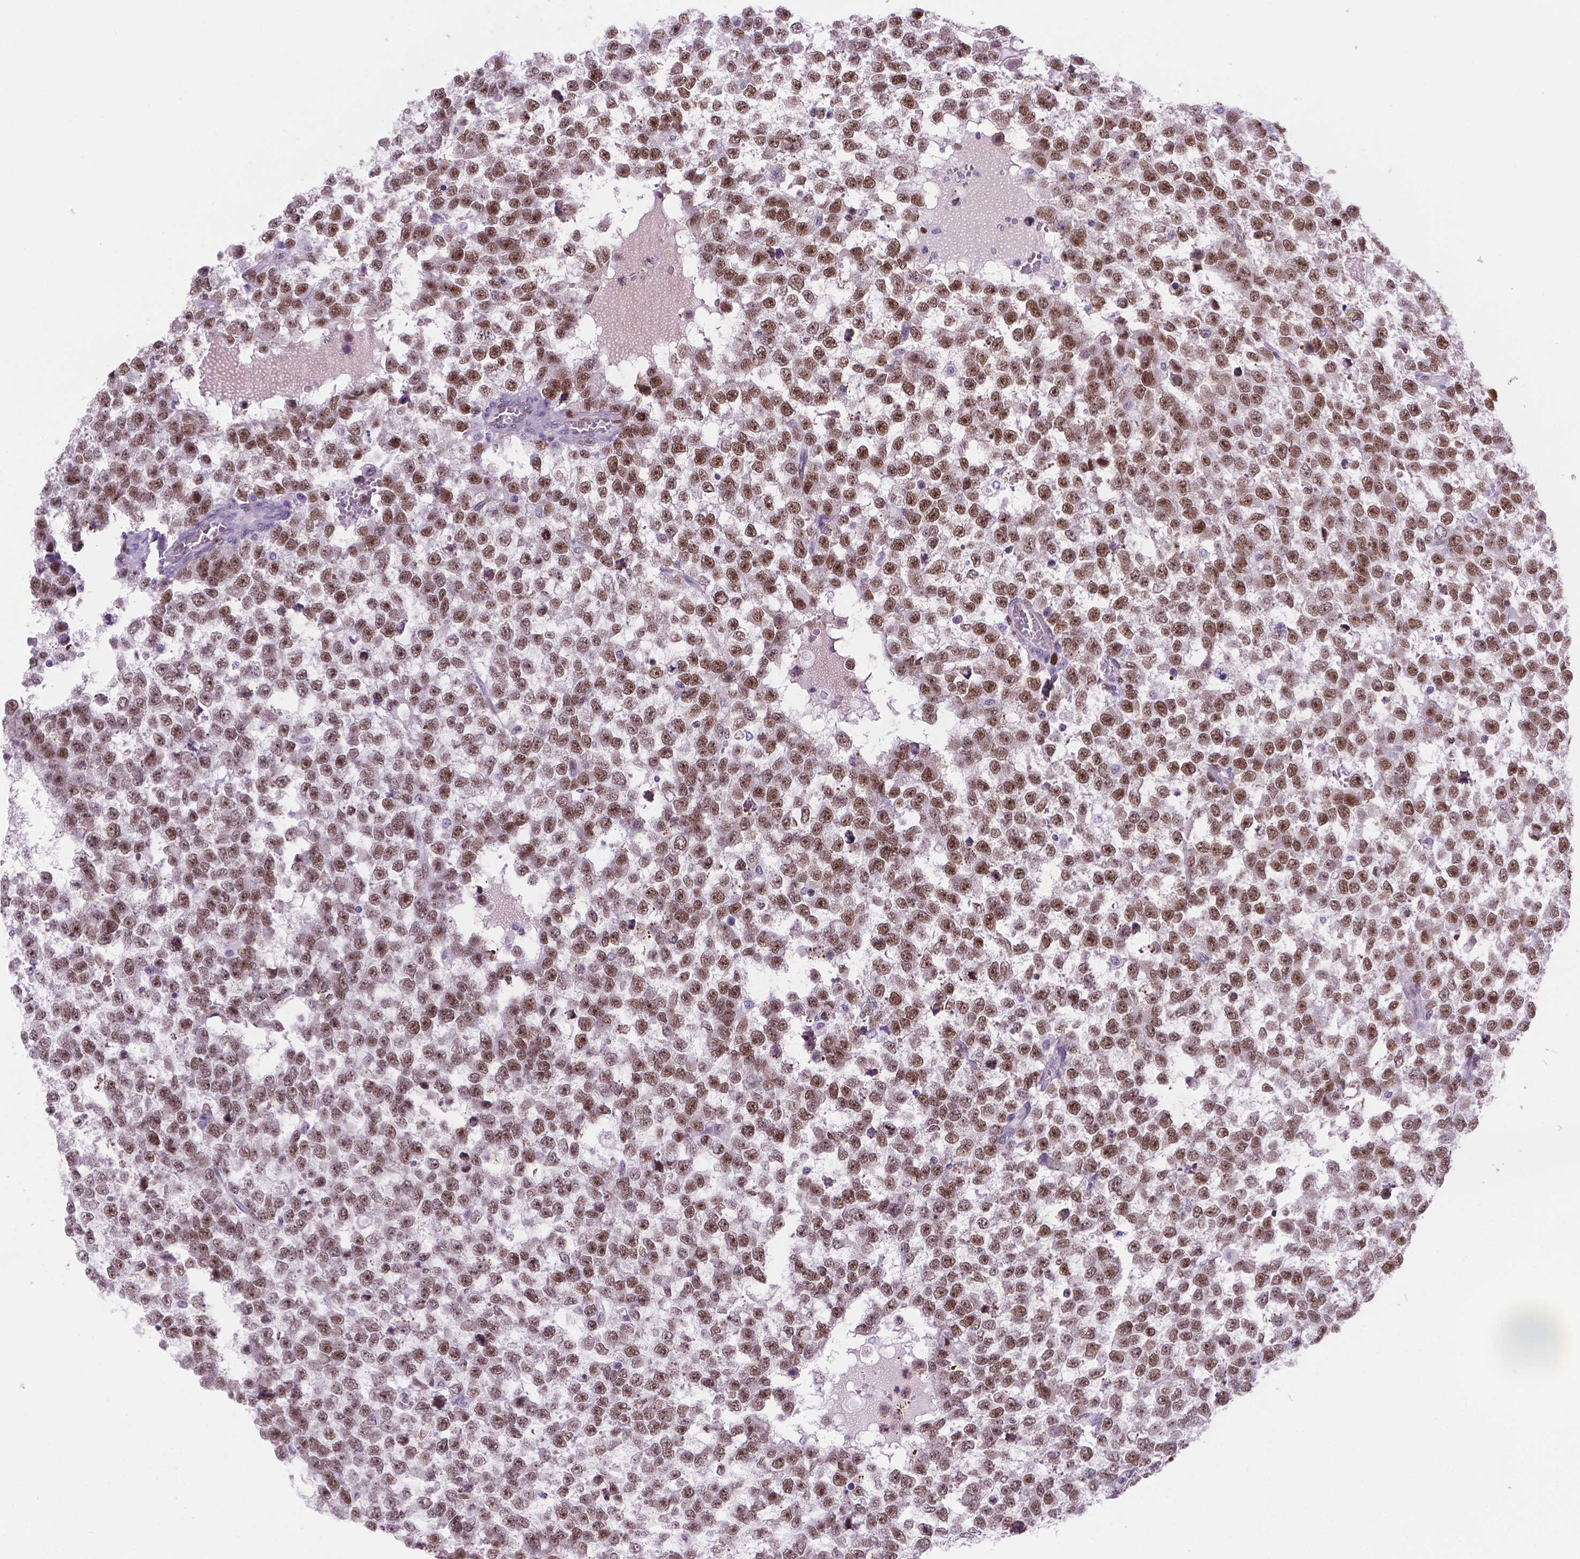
{"staining": {"intensity": "moderate", "quantity": ">75%", "location": "nuclear"}, "tissue": "testis cancer", "cell_type": "Tumor cells", "image_type": "cancer", "snomed": [{"axis": "morphology", "description": "Normal tissue, NOS"}, {"axis": "morphology", "description": "Seminoma, NOS"}, {"axis": "topography", "description": "Testis"}, {"axis": "topography", "description": "Epididymis"}], "caption": "The histopathology image demonstrates immunohistochemical staining of testis cancer. There is moderate nuclear expression is appreciated in approximately >75% of tumor cells.", "gene": "NCAPH2", "patient": {"sex": "male", "age": 34}}